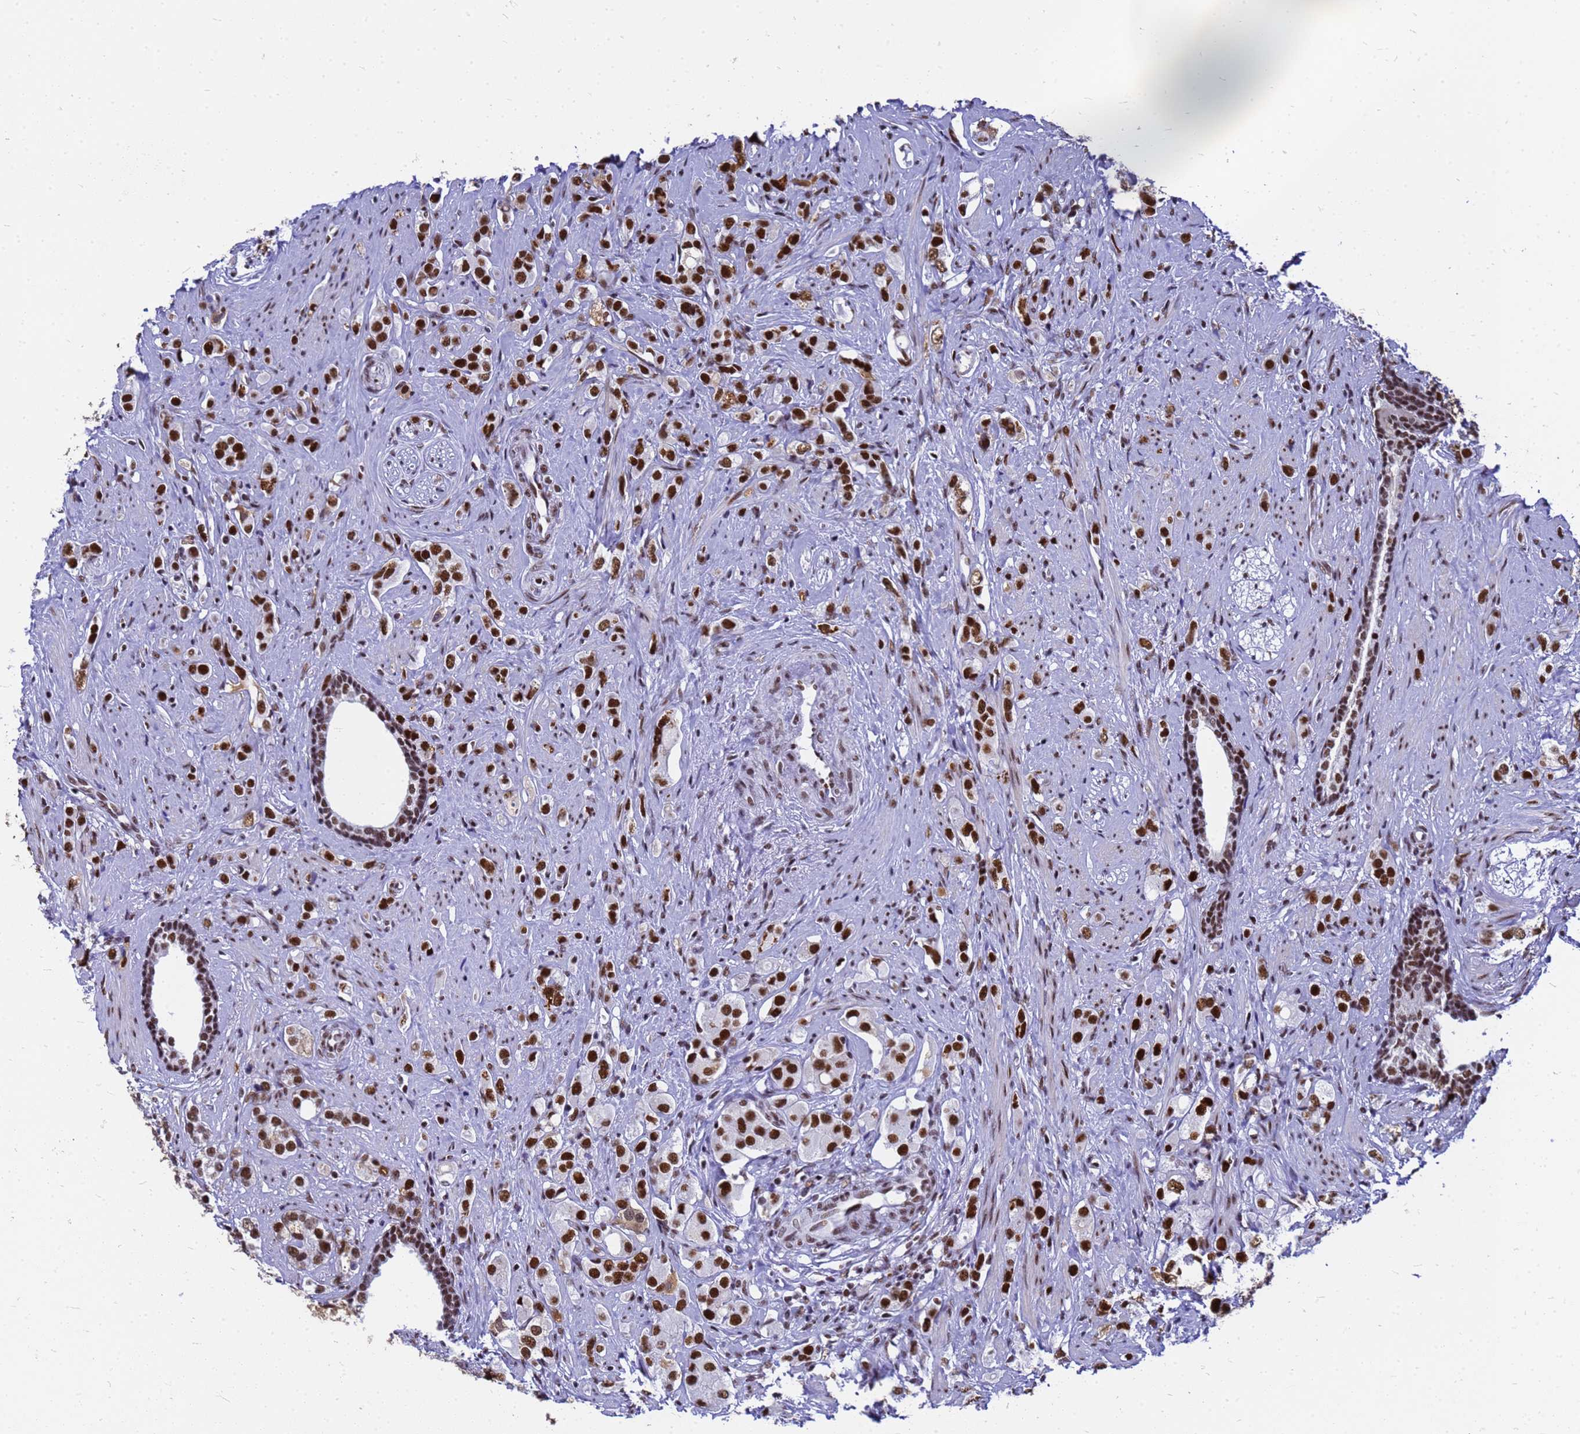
{"staining": {"intensity": "strong", "quantity": ">75%", "location": "nuclear"}, "tissue": "prostate cancer", "cell_type": "Tumor cells", "image_type": "cancer", "snomed": [{"axis": "morphology", "description": "Adenocarcinoma, High grade"}, {"axis": "topography", "description": "Prostate"}], "caption": "IHC histopathology image of prostate adenocarcinoma (high-grade) stained for a protein (brown), which shows high levels of strong nuclear positivity in approximately >75% of tumor cells.", "gene": "SART3", "patient": {"sex": "male", "age": 63}}